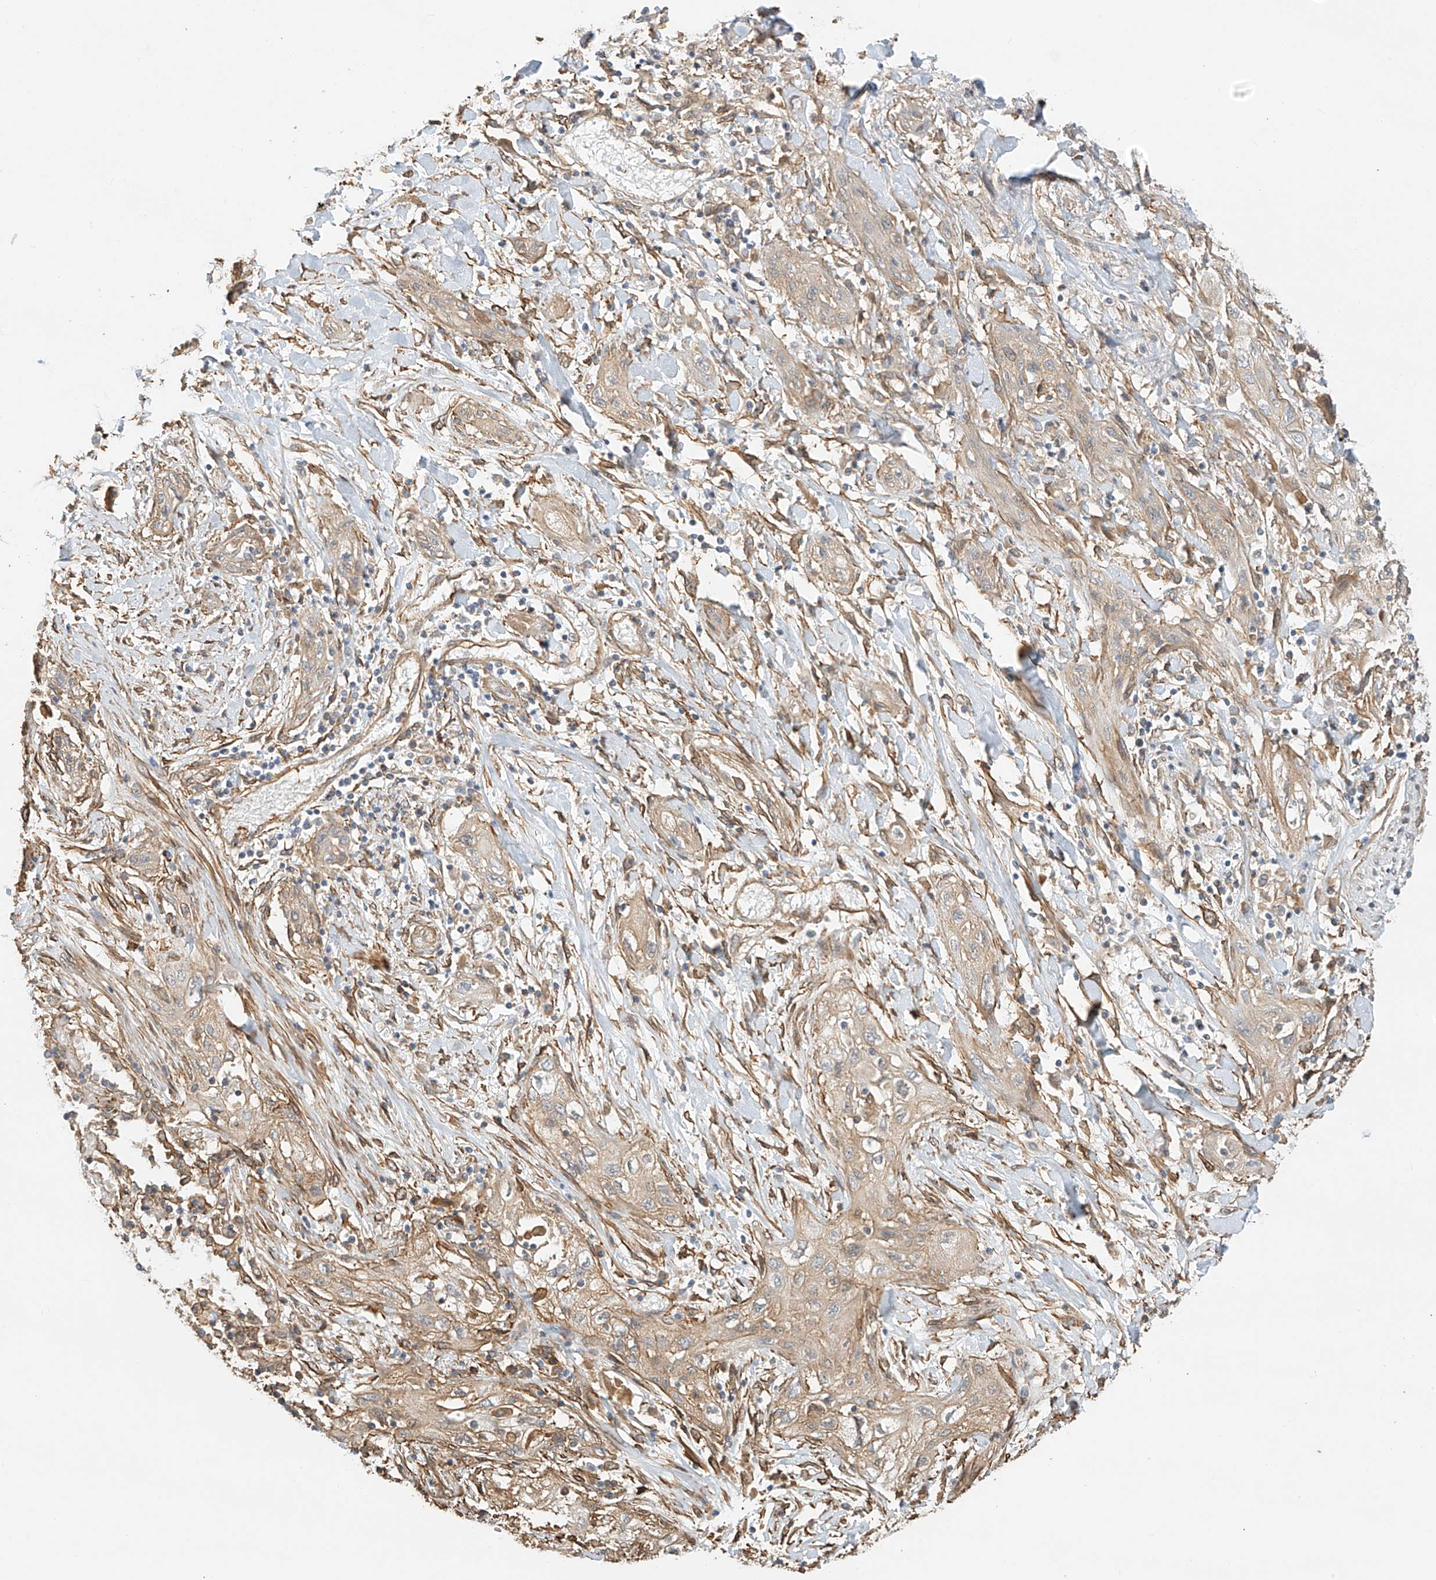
{"staining": {"intensity": "negative", "quantity": "none", "location": "none"}, "tissue": "lung cancer", "cell_type": "Tumor cells", "image_type": "cancer", "snomed": [{"axis": "morphology", "description": "Squamous cell carcinoma, NOS"}, {"axis": "topography", "description": "Lung"}], "caption": "Immunohistochemistry image of neoplastic tissue: lung squamous cell carcinoma stained with DAB shows no significant protein expression in tumor cells.", "gene": "CSMD3", "patient": {"sex": "female", "age": 47}}